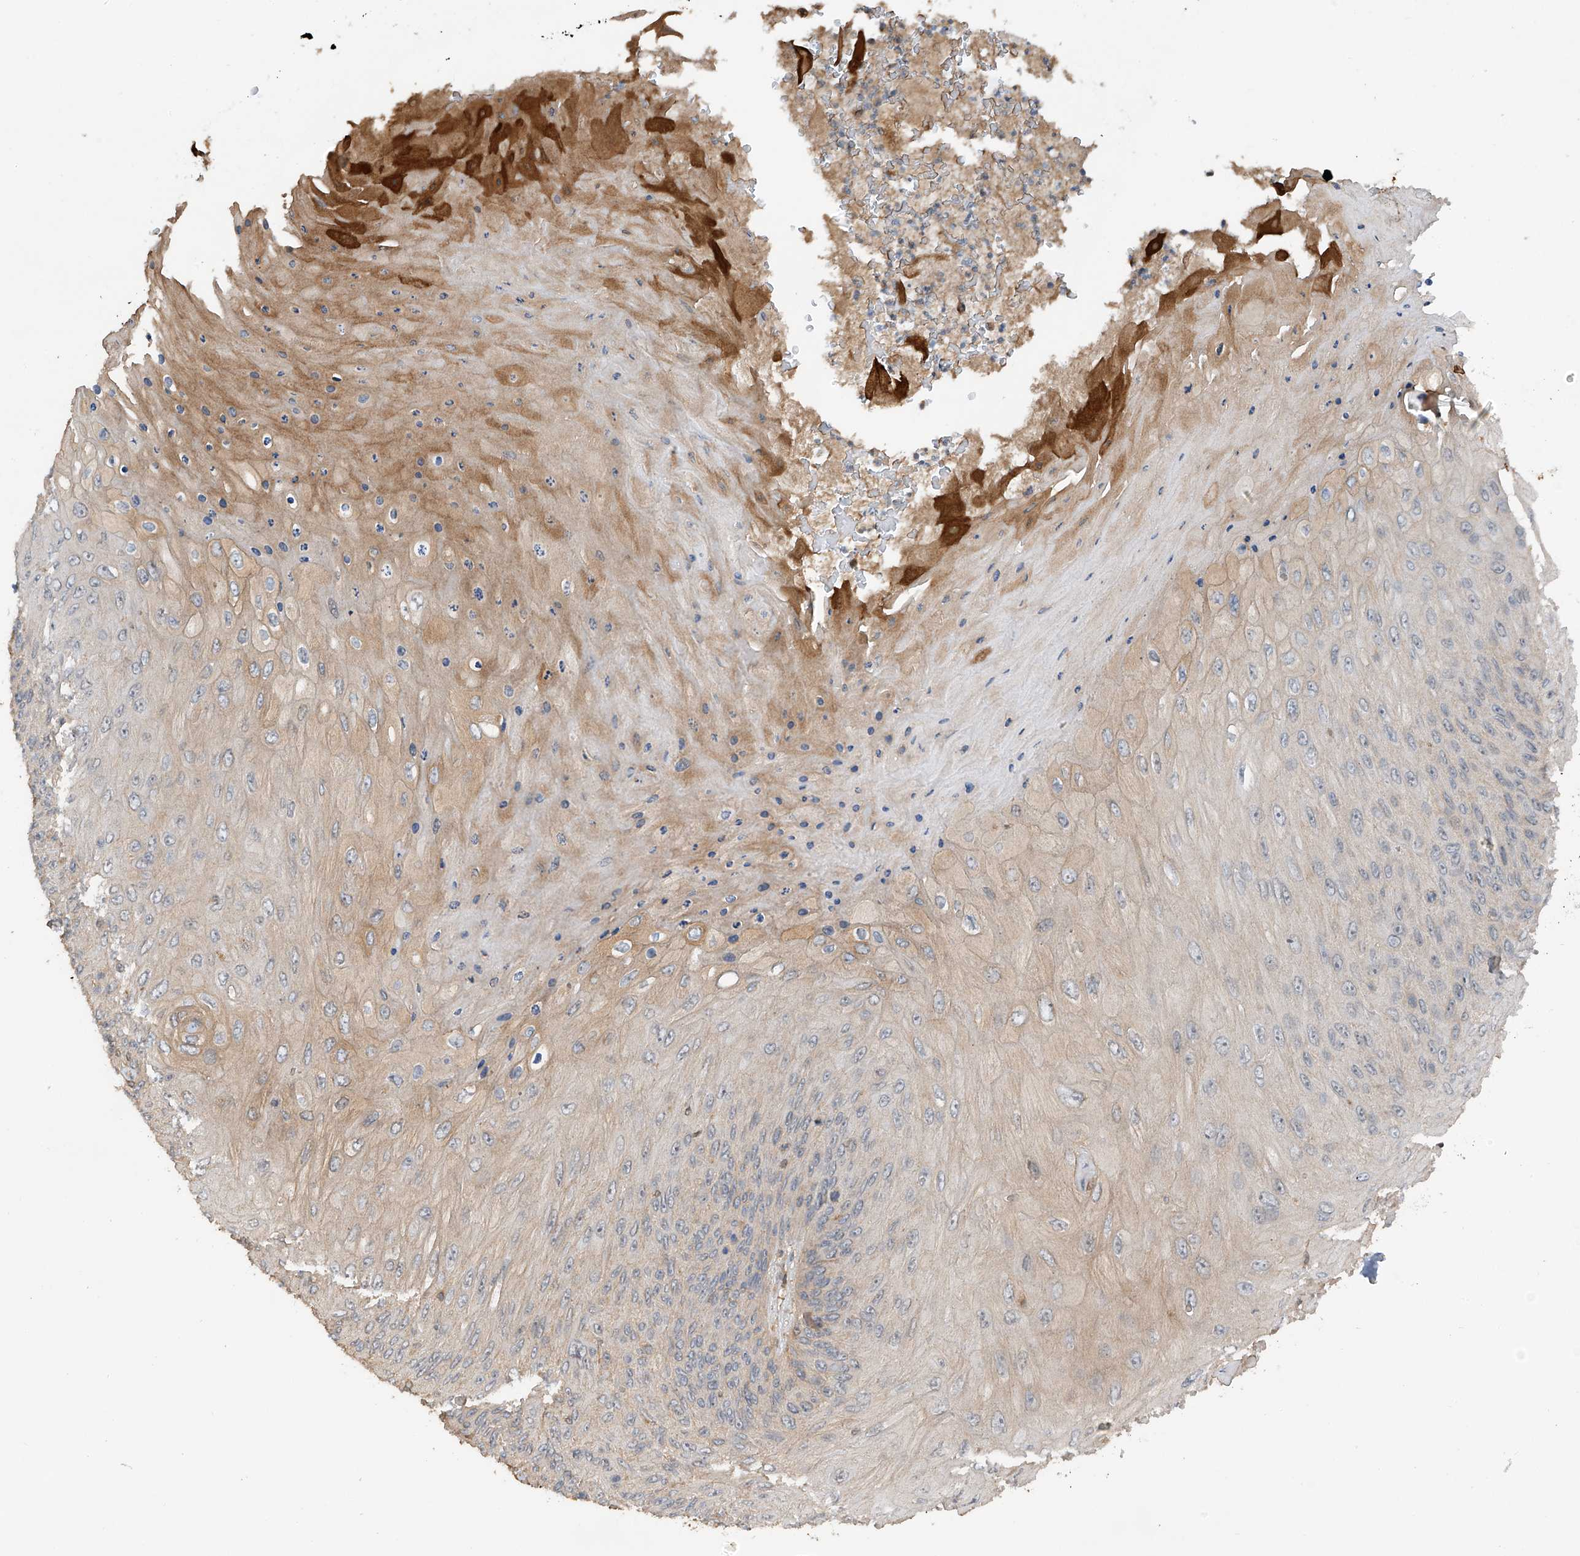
{"staining": {"intensity": "weak", "quantity": "<25%", "location": "cytoplasmic/membranous"}, "tissue": "skin cancer", "cell_type": "Tumor cells", "image_type": "cancer", "snomed": [{"axis": "morphology", "description": "Squamous cell carcinoma, NOS"}, {"axis": "topography", "description": "Skin"}], "caption": "Tumor cells show no significant protein staining in skin squamous cell carcinoma. The staining is performed using DAB (3,3'-diaminobenzidine) brown chromogen with nuclei counter-stained in using hematoxylin.", "gene": "RPAIN", "patient": {"sex": "female", "age": 88}}